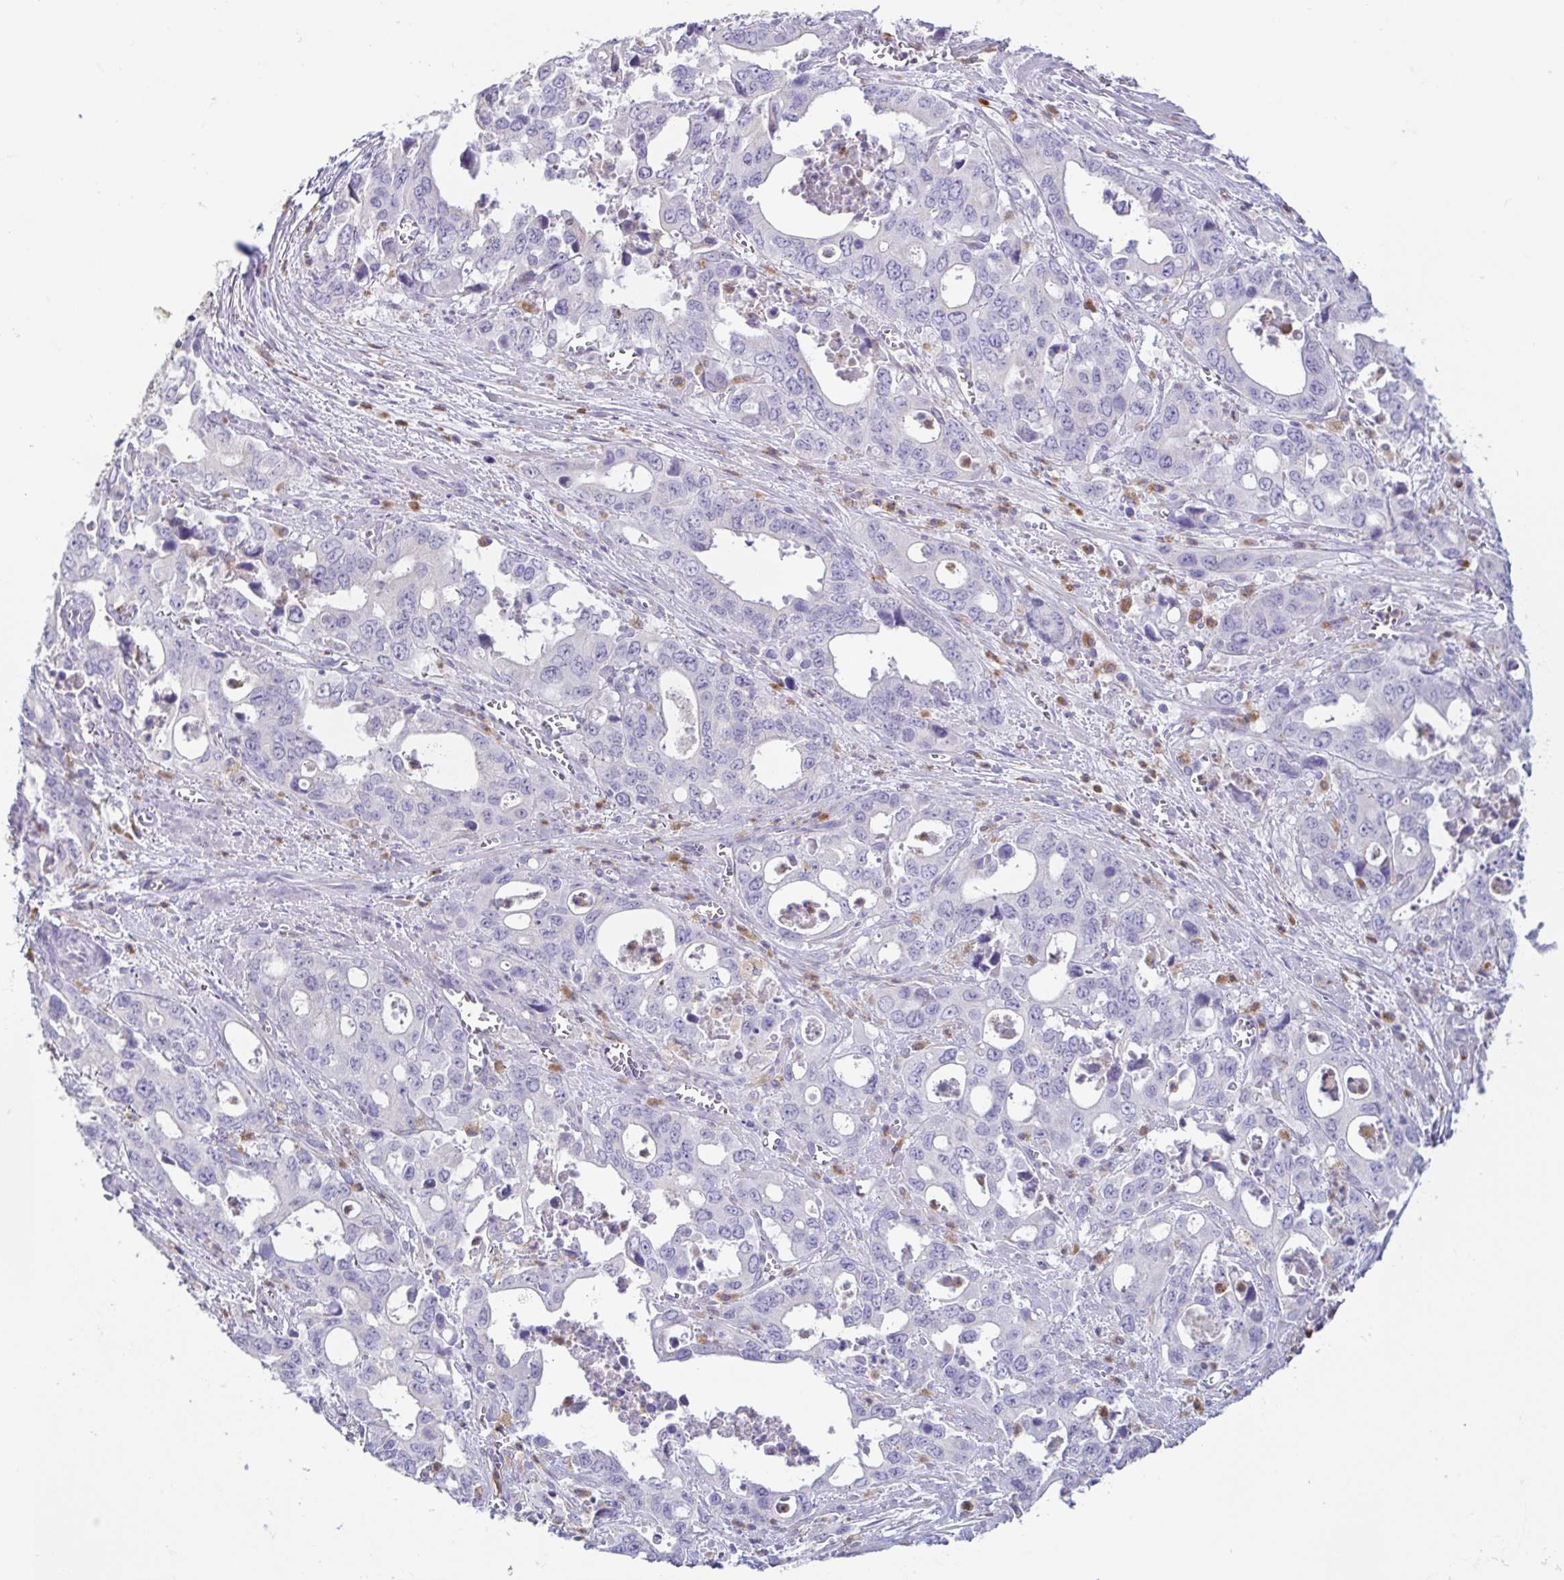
{"staining": {"intensity": "negative", "quantity": "none", "location": "none"}, "tissue": "stomach cancer", "cell_type": "Tumor cells", "image_type": "cancer", "snomed": [{"axis": "morphology", "description": "Adenocarcinoma, NOS"}, {"axis": "topography", "description": "Stomach, upper"}], "caption": "This is a image of IHC staining of stomach cancer, which shows no positivity in tumor cells.", "gene": "ATP6V1G2", "patient": {"sex": "male", "age": 74}}